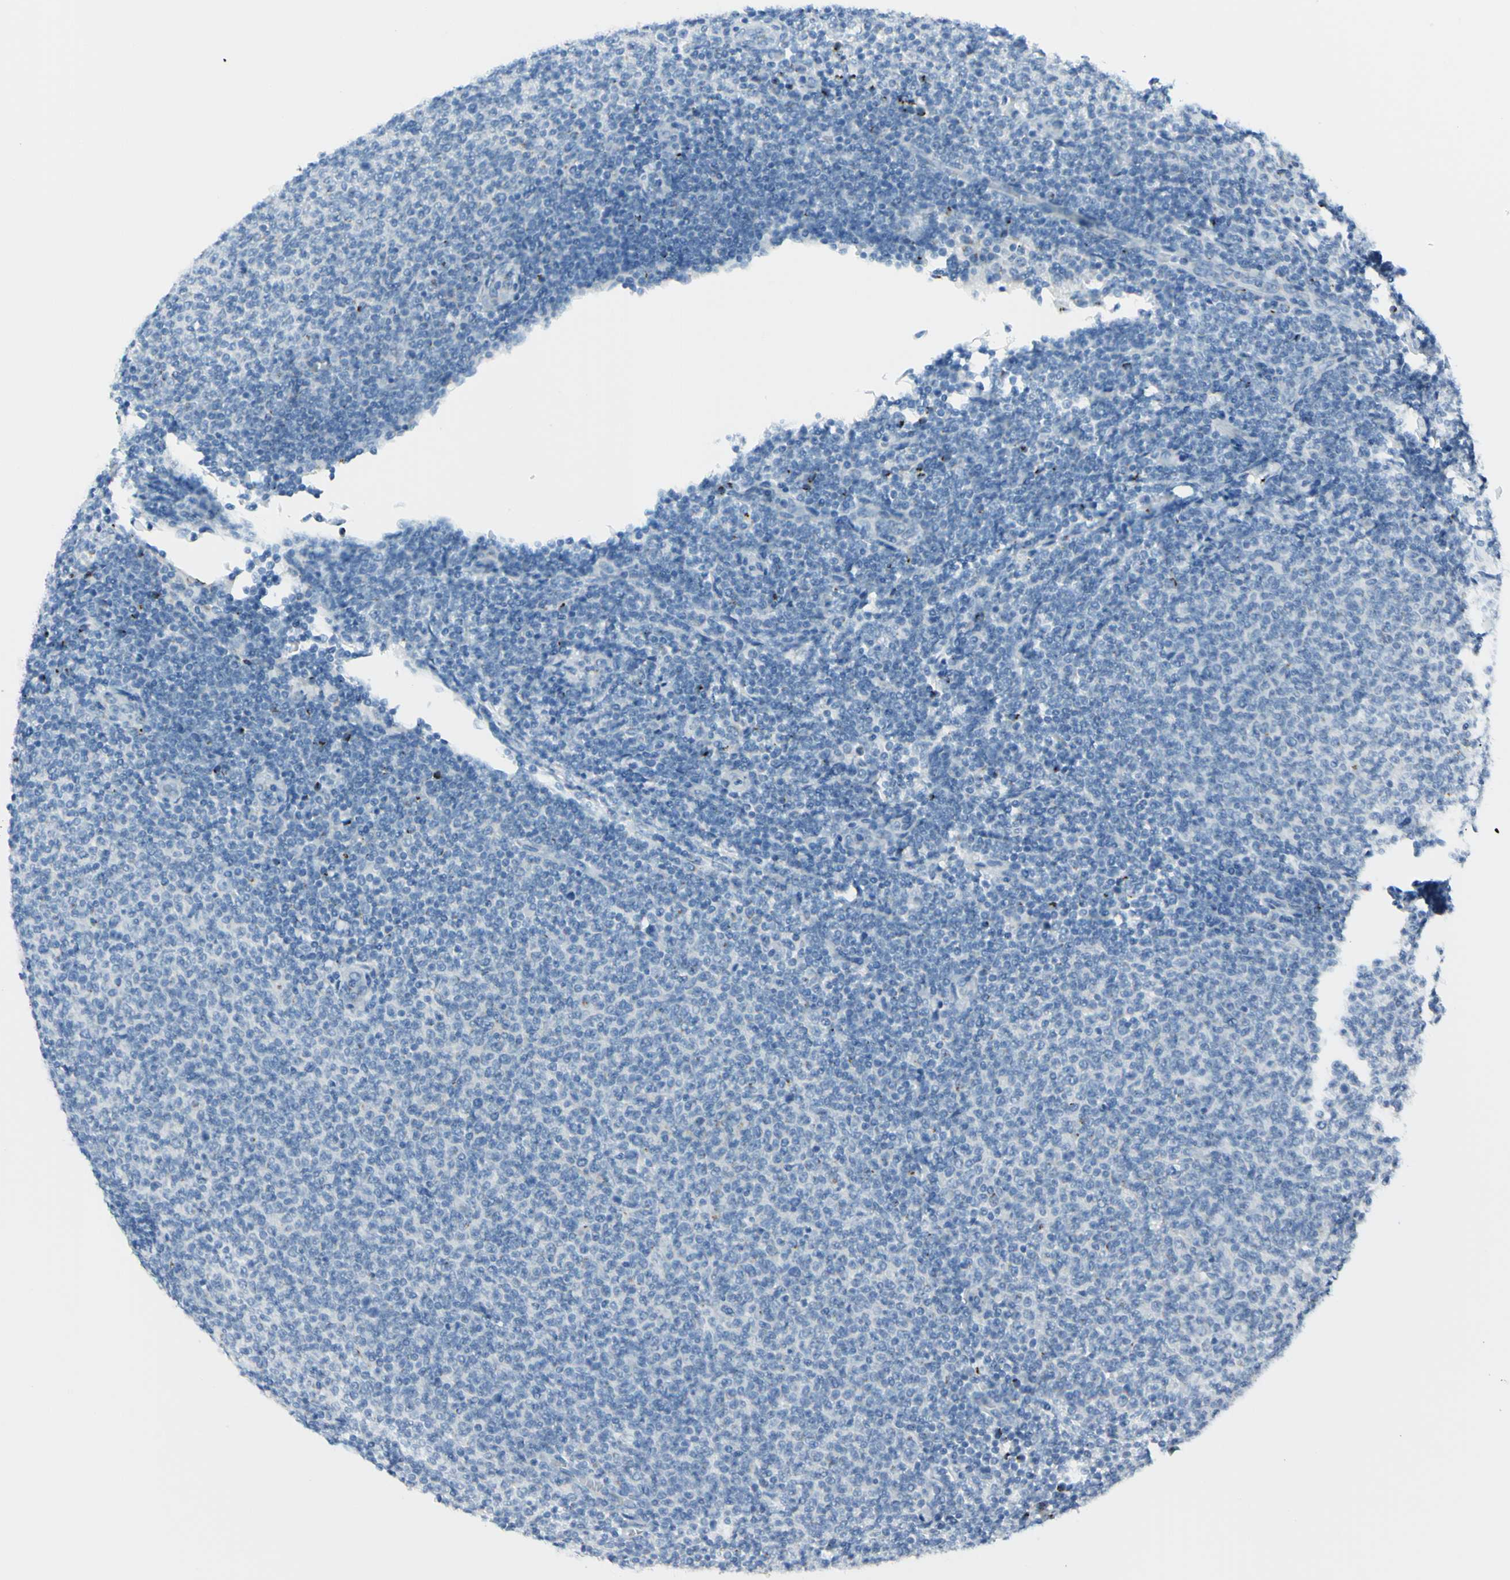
{"staining": {"intensity": "negative", "quantity": "none", "location": "none"}, "tissue": "lymphoma", "cell_type": "Tumor cells", "image_type": "cancer", "snomed": [{"axis": "morphology", "description": "Malignant lymphoma, non-Hodgkin's type, Low grade"}, {"axis": "topography", "description": "Lymph node"}], "caption": "Tumor cells show no significant protein staining in lymphoma.", "gene": "B4GALT1", "patient": {"sex": "male", "age": 66}}